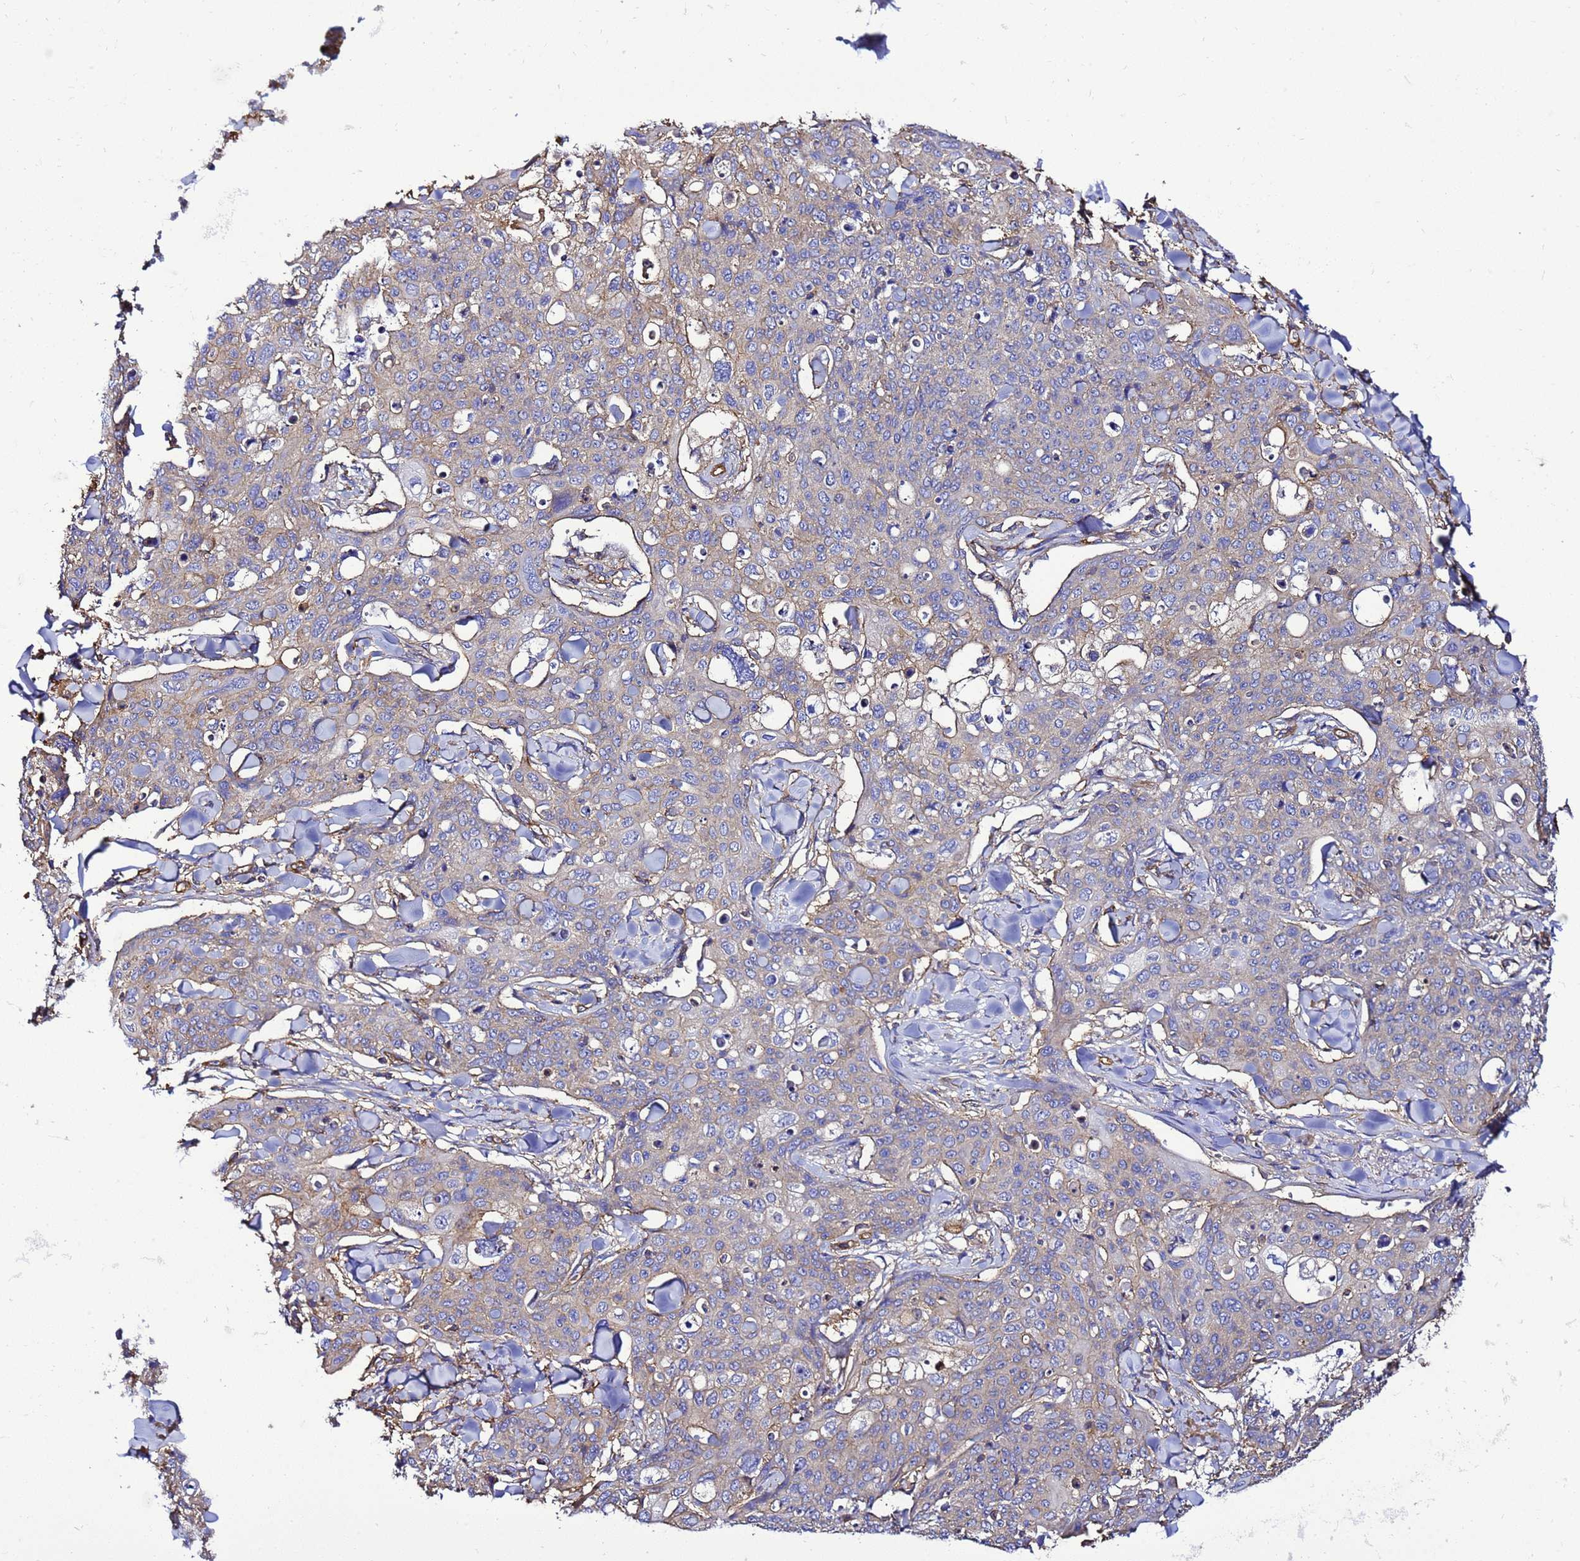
{"staining": {"intensity": "weak", "quantity": "<25%", "location": "cytoplasmic/membranous"}, "tissue": "skin cancer", "cell_type": "Tumor cells", "image_type": "cancer", "snomed": [{"axis": "morphology", "description": "Squamous cell carcinoma, NOS"}, {"axis": "topography", "description": "Skin"}, {"axis": "topography", "description": "Vulva"}], "caption": "This image is of skin cancer (squamous cell carcinoma) stained with immunohistochemistry (IHC) to label a protein in brown with the nuclei are counter-stained blue. There is no positivity in tumor cells.", "gene": "MYL12A", "patient": {"sex": "female", "age": 85}}